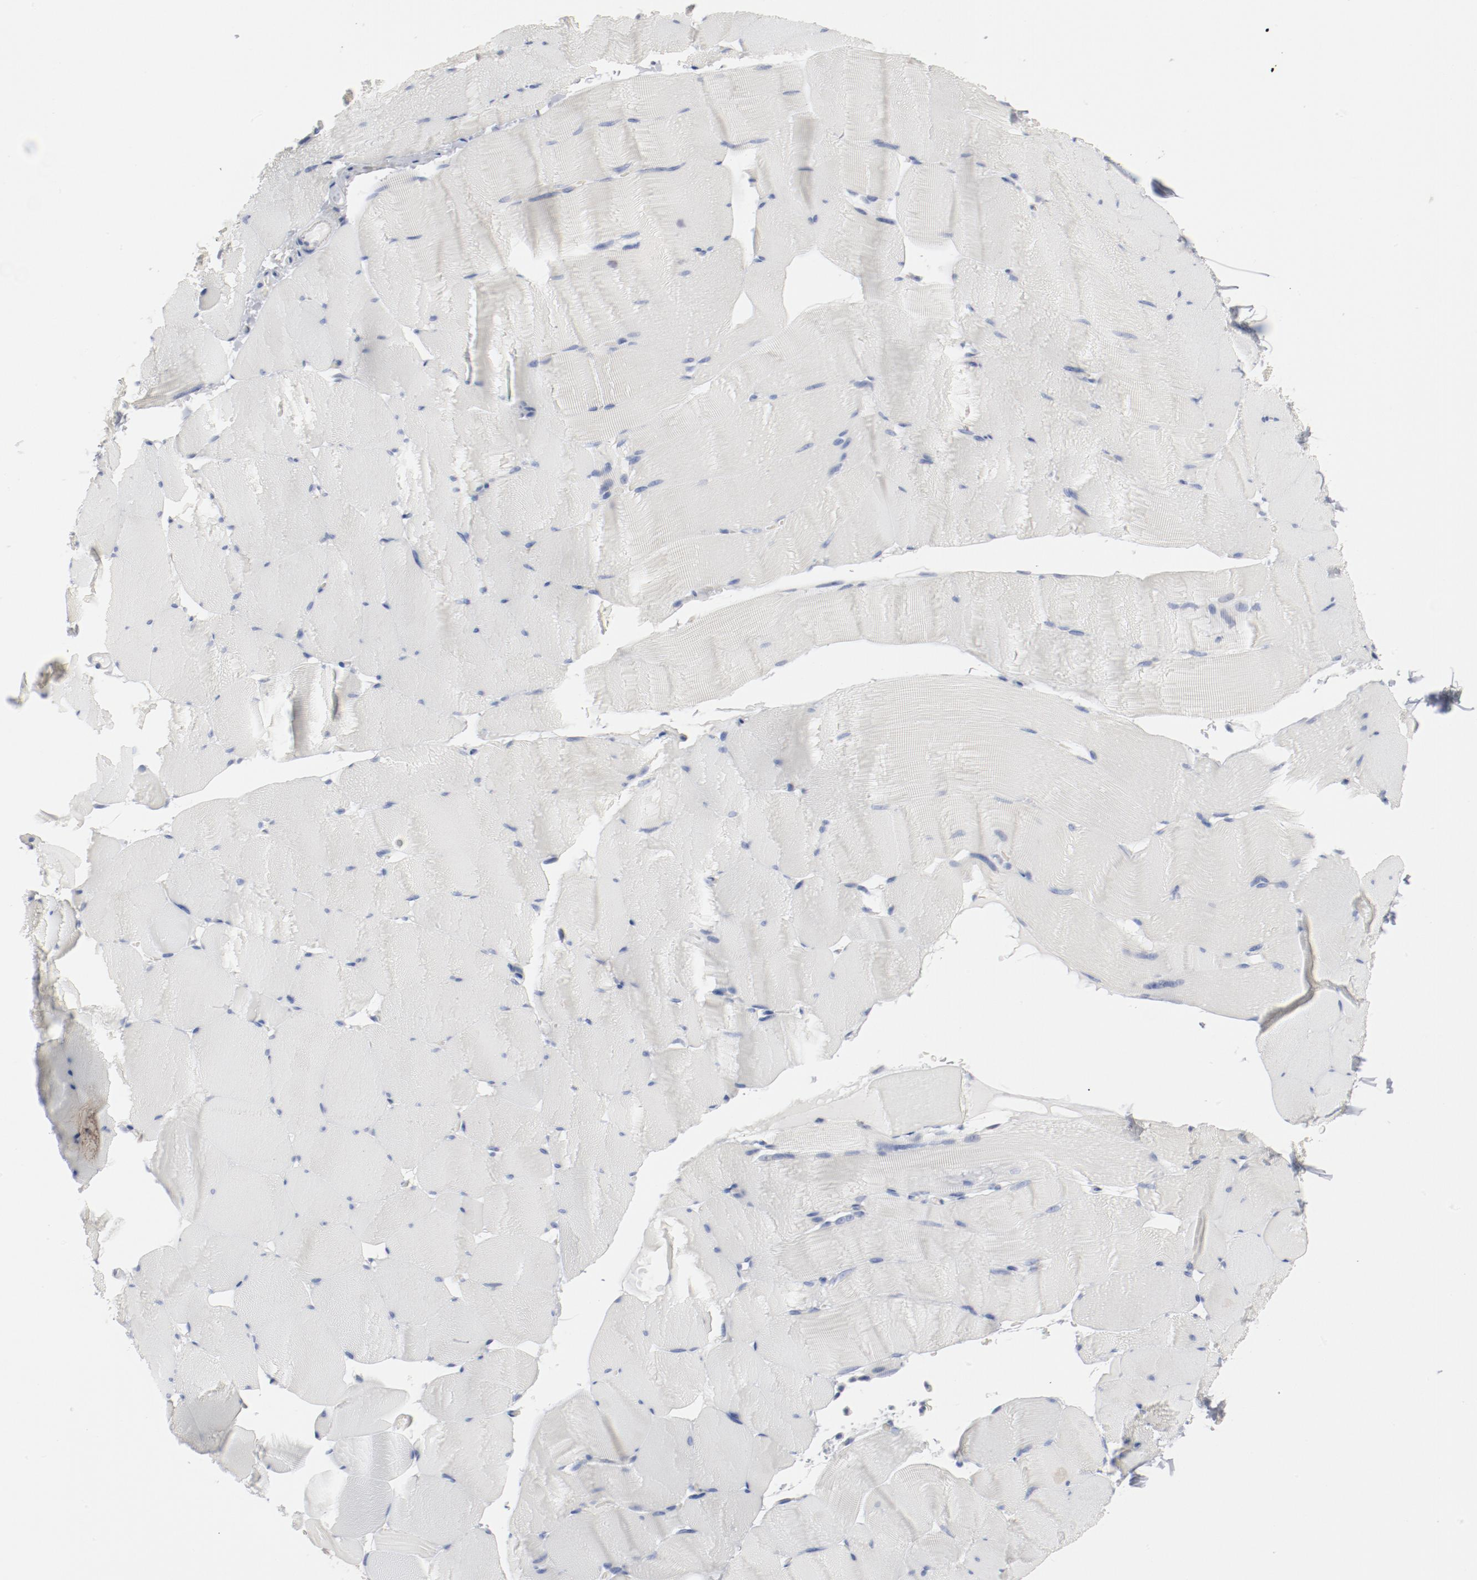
{"staining": {"intensity": "negative", "quantity": "none", "location": "none"}, "tissue": "skeletal muscle", "cell_type": "Myocytes", "image_type": "normal", "snomed": [{"axis": "morphology", "description": "Normal tissue, NOS"}, {"axis": "topography", "description": "Skeletal muscle"}], "caption": "This is an immunohistochemistry histopathology image of unremarkable skeletal muscle. There is no positivity in myocytes.", "gene": "CDK1", "patient": {"sex": "male", "age": 62}}